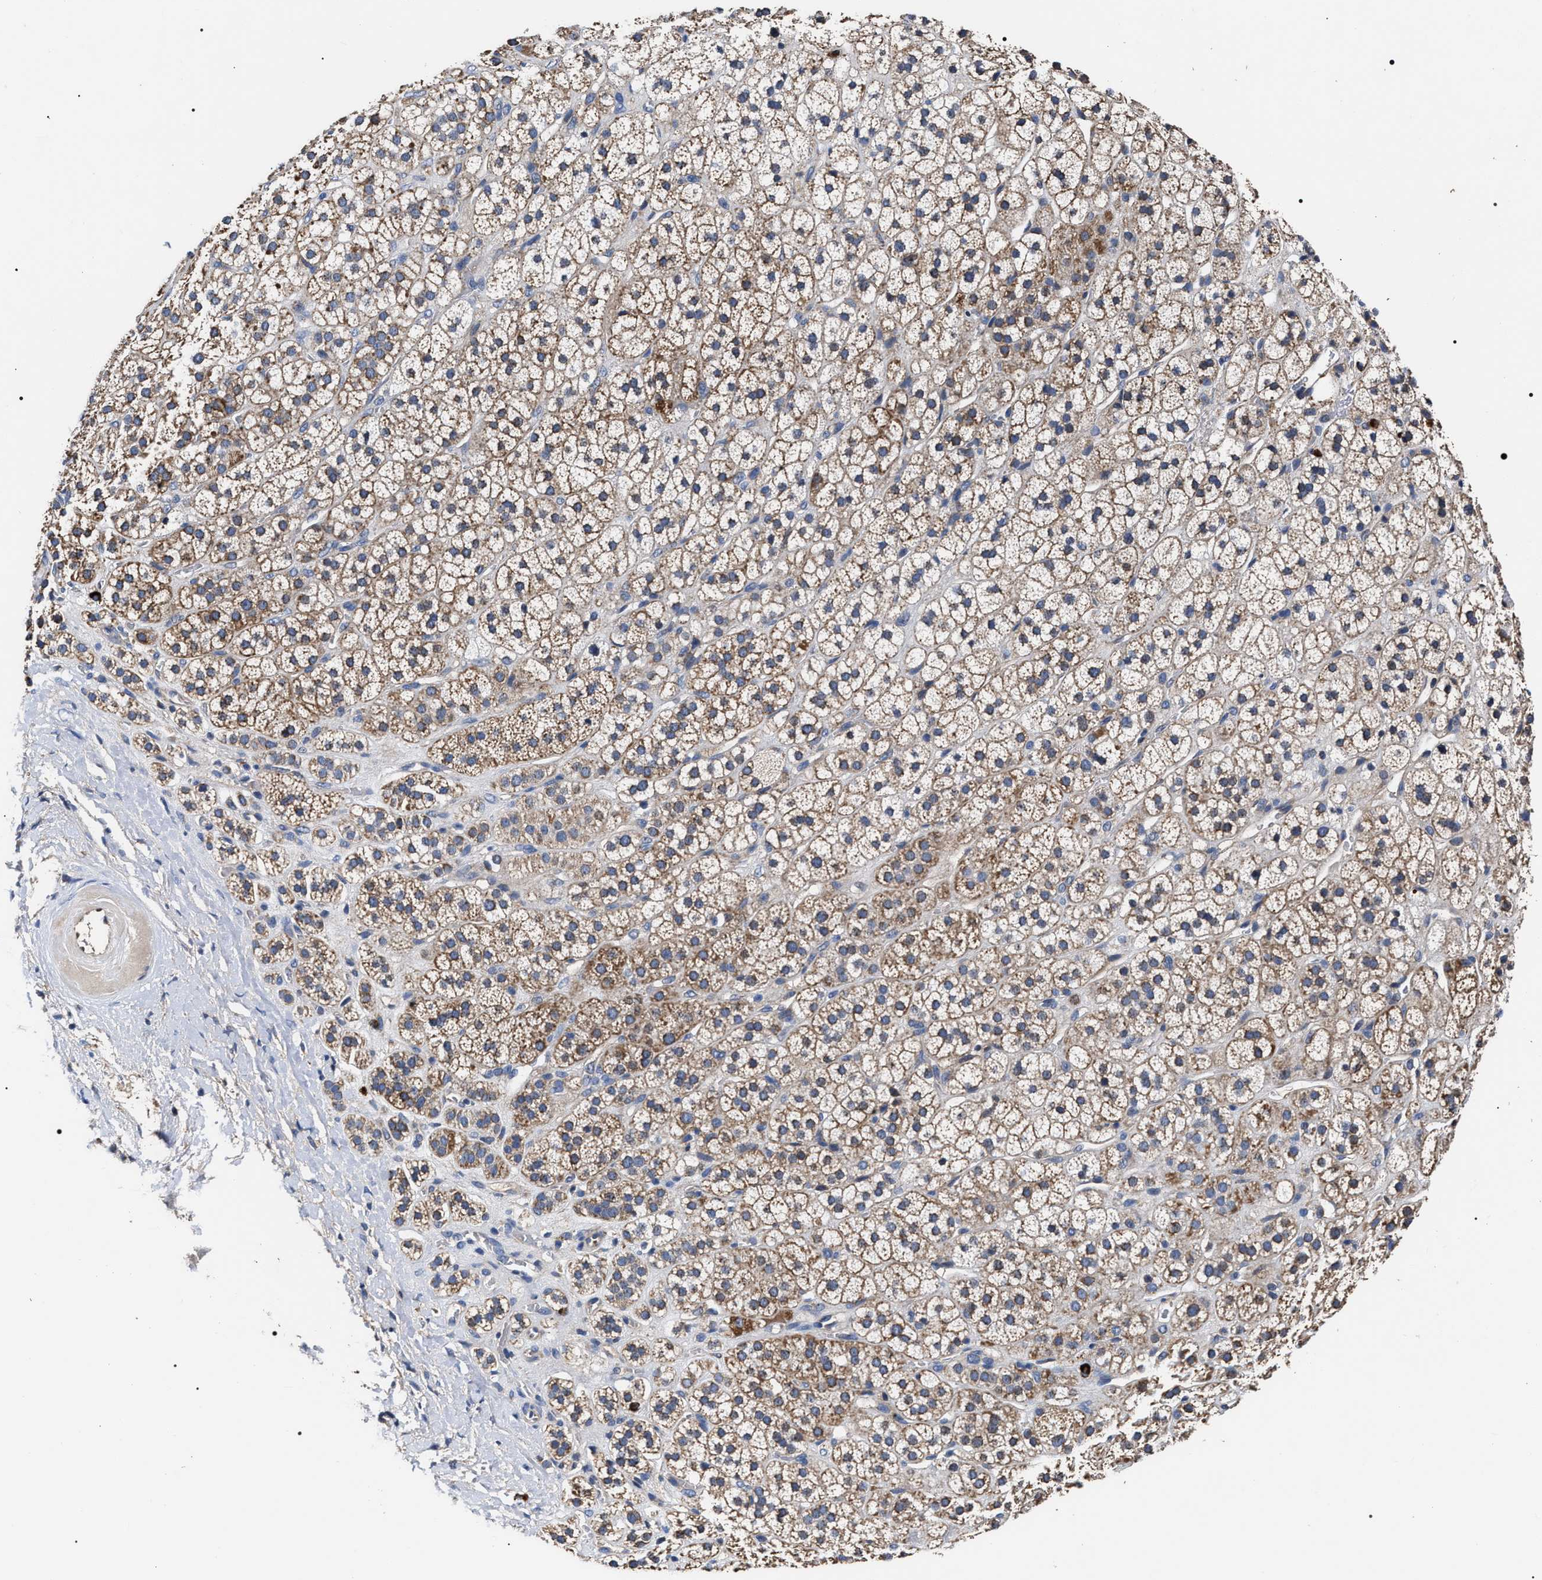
{"staining": {"intensity": "moderate", "quantity": ">75%", "location": "cytoplasmic/membranous"}, "tissue": "adrenal gland", "cell_type": "Glandular cells", "image_type": "normal", "snomed": [{"axis": "morphology", "description": "Normal tissue, NOS"}, {"axis": "topography", "description": "Adrenal gland"}], "caption": "Moderate cytoplasmic/membranous protein expression is appreciated in approximately >75% of glandular cells in adrenal gland. The protein is shown in brown color, while the nuclei are stained blue.", "gene": "MACC1", "patient": {"sex": "male", "age": 56}}